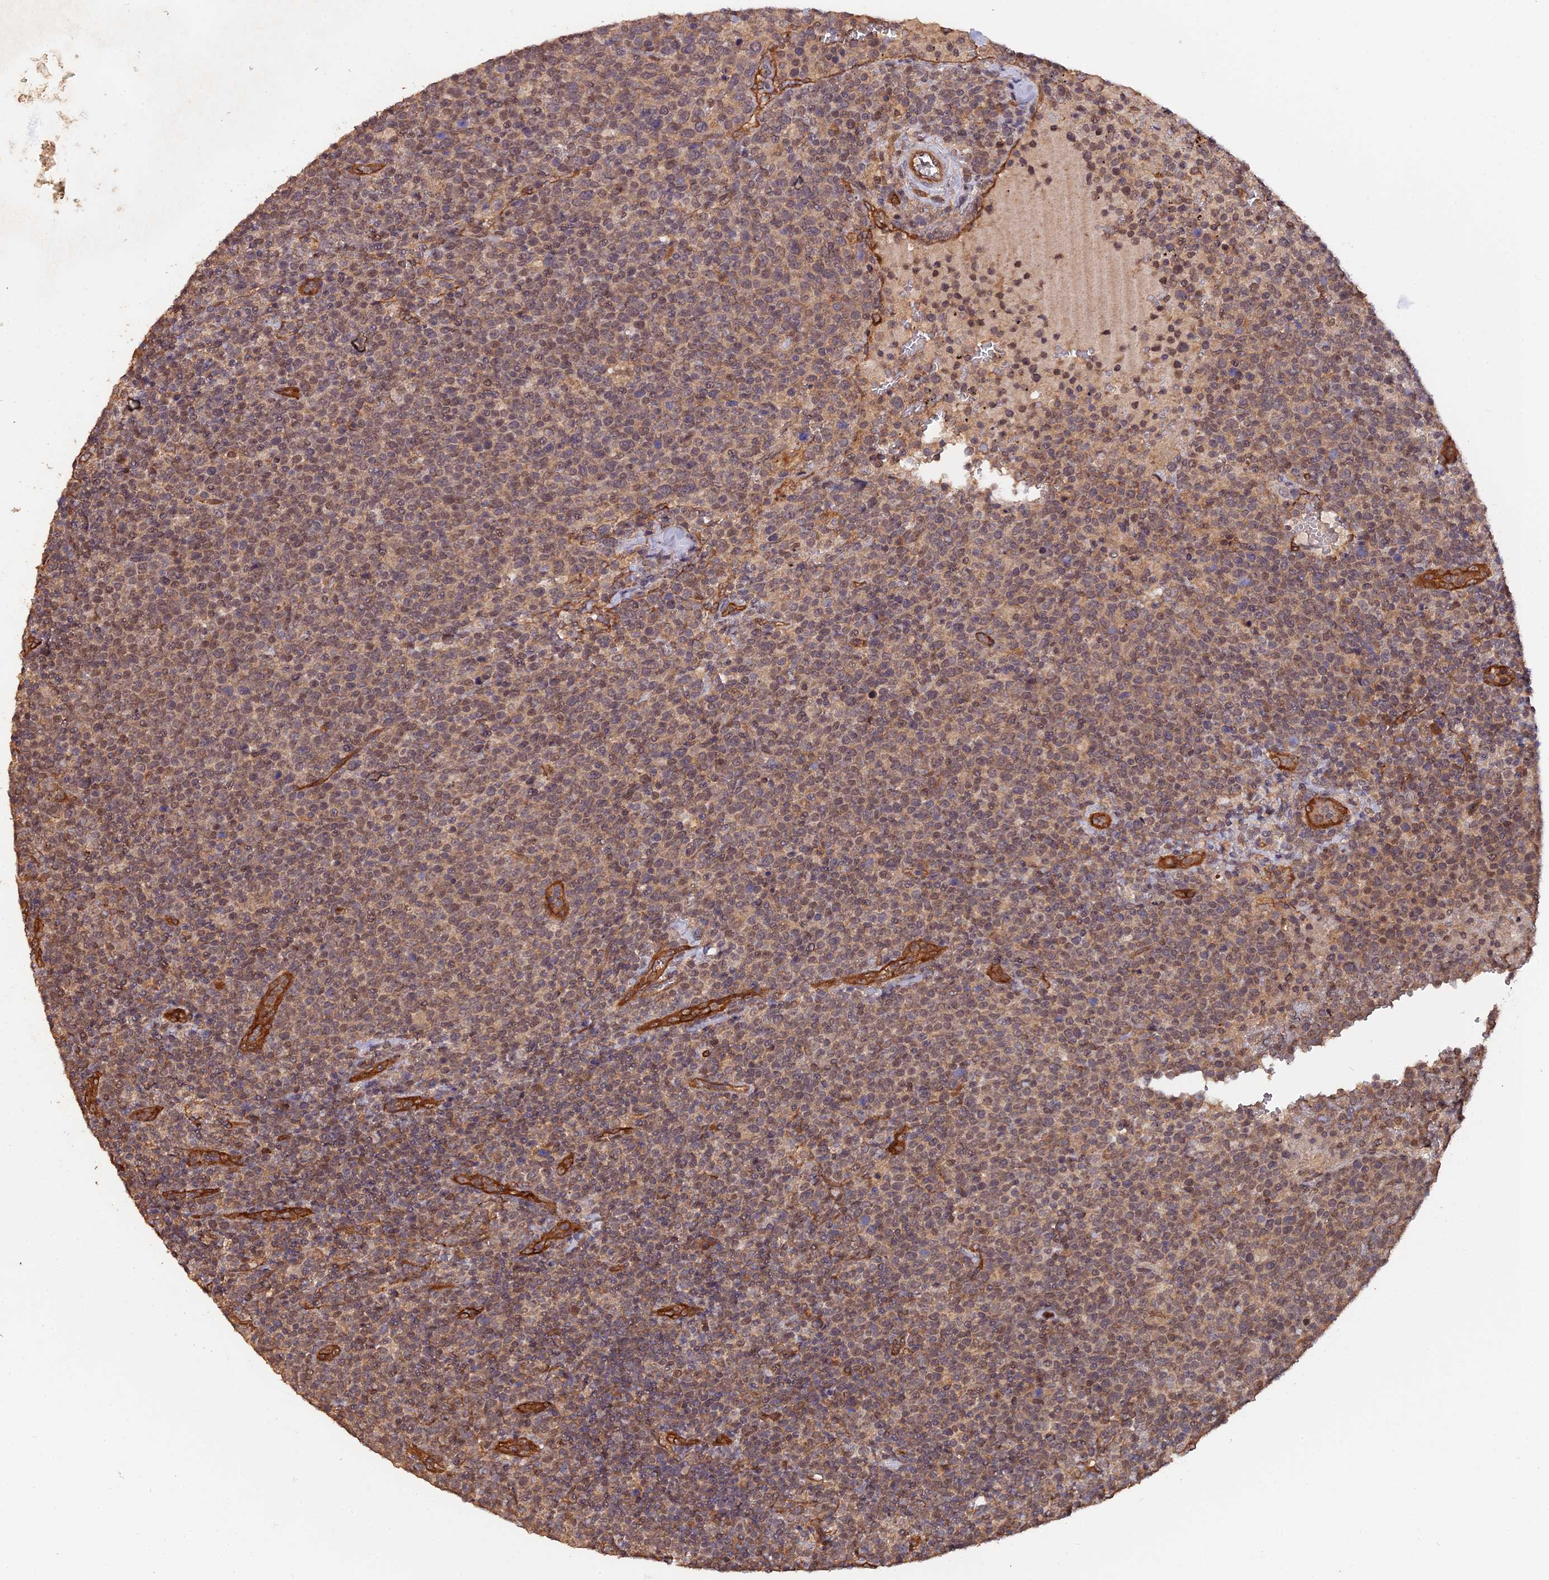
{"staining": {"intensity": "weak", "quantity": "25%-75%", "location": "nuclear"}, "tissue": "lymphoma", "cell_type": "Tumor cells", "image_type": "cancer", "snomed": [{"axis": "morphology", "description": "Malignant lymphoma, non-Hodgkin's type, High grade"}, {"axis": "topography", "description": "Lymph node"}], "caption": "There is low levels of weak nuclear positivity in tumor cells of lymphoma, as demonstrated by immunohistochemical staining (brown color).", "gene": "RALGAPA2", "patient": {"sex": "male", "age": 61}}